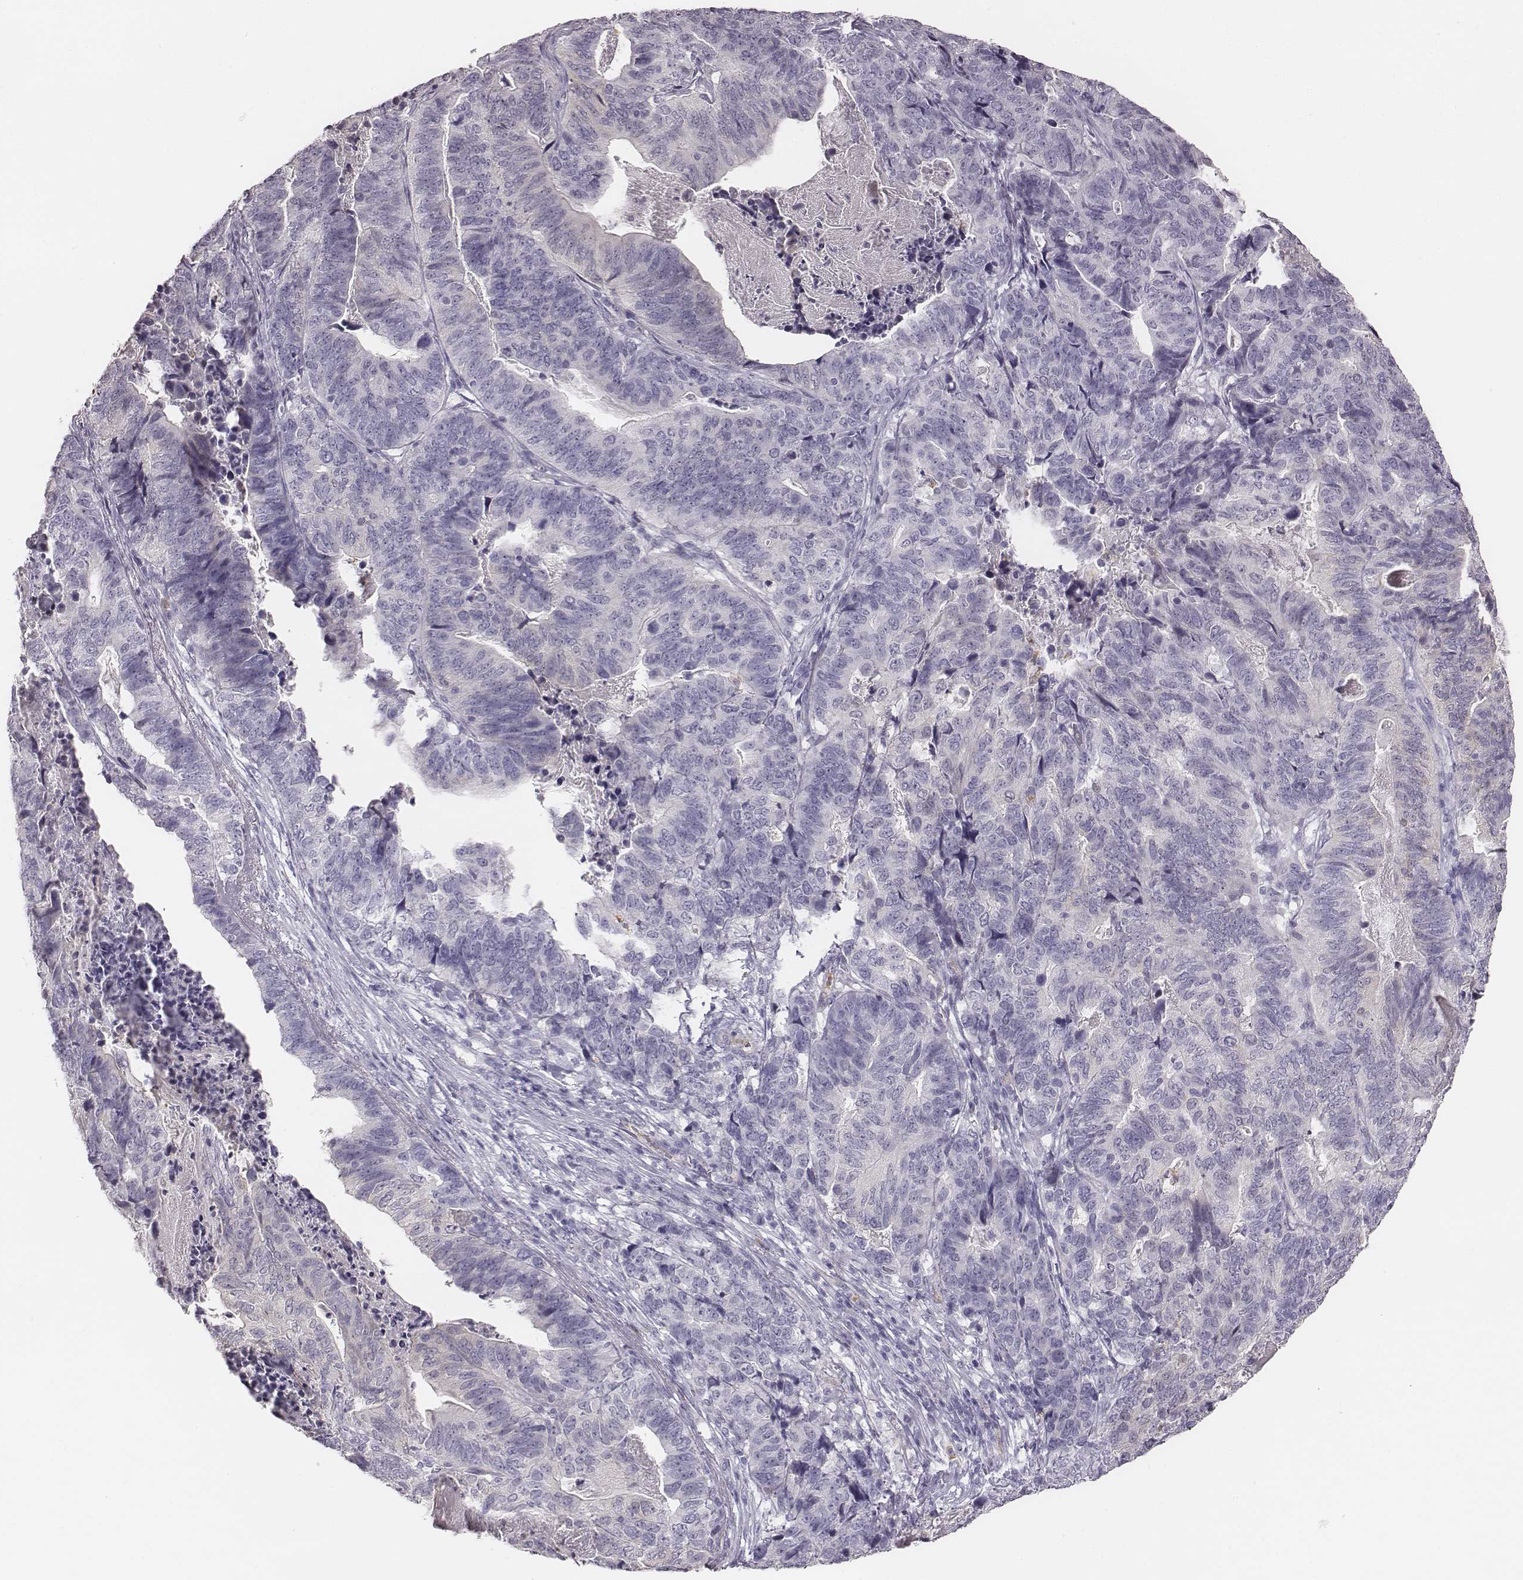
{"staining": {"intensity": "negative", "quantity": "none", "location": "none"}, "tissue": "stomach cancer", "cell_type": "Tumor cells", "image_type": "cancer", "snomed": [{"axis": "morphology", "description": "Adenocarcinoma, NOS"}, {"axis": "topography", "description": "Stomach, upper"}], "caption": "Human adenocarcinoma (stomach) stained for a protein using immunohistochemistry reveals no staining in tumor cells.", "gene": "KCNJ12", "patient": {"sex": "female", "age": 67}}